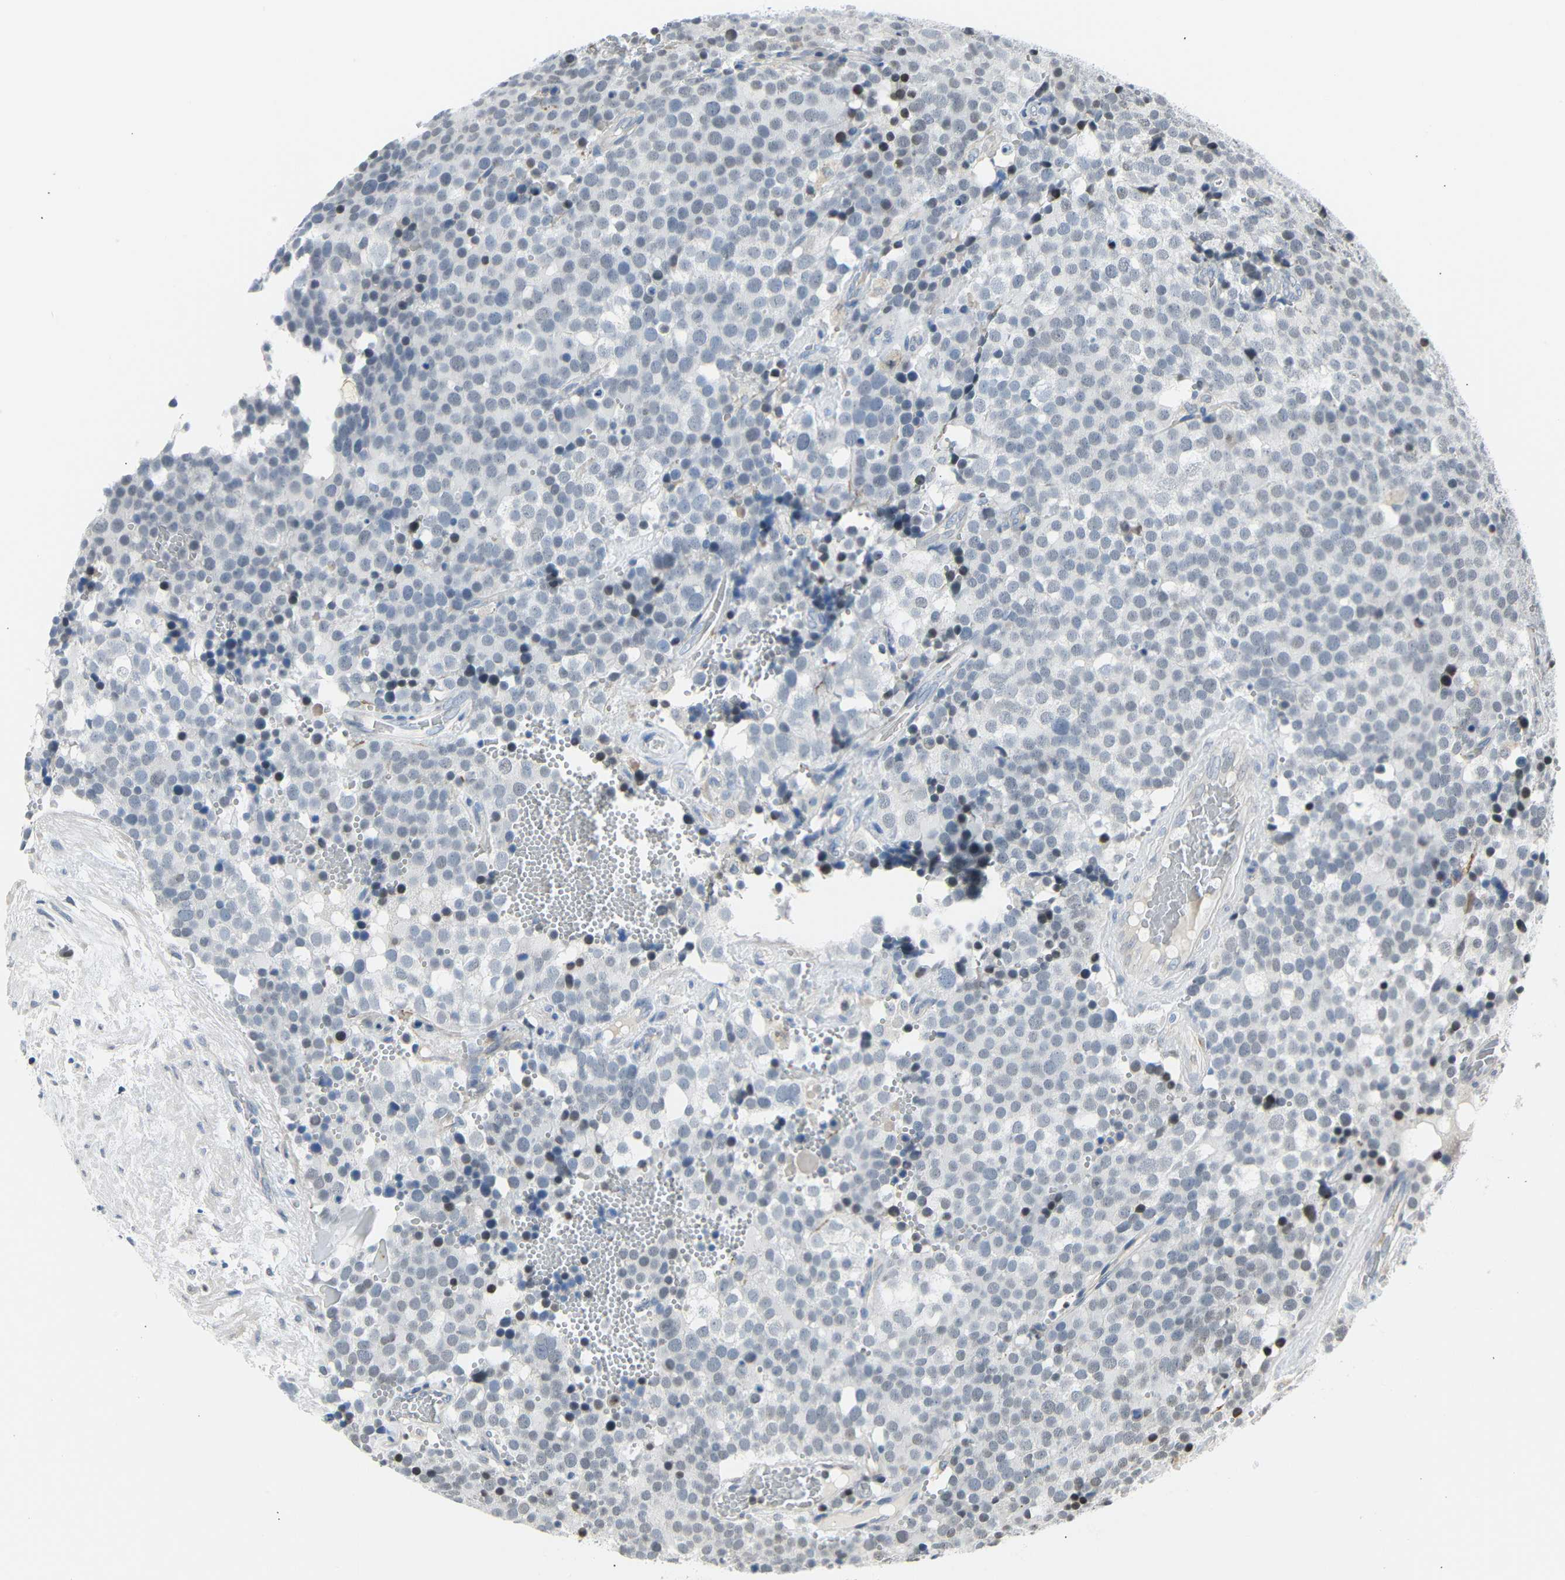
{"staining": {"intensity": "negative", "quantity": "none", "location": "none"}, "tissue": "testis cancer", "cell_type": "Tumor cells", "image_type": "cancer", "snomed": [{"axis": "morphology", "description": "Seminoma, NOS"}, {"axis": "topography", "description": "Testis"}], "caption": "Tumor cells show no significant expression in testis cancer (seminoma).", "gene": "IMPG2", "patient": {"sex": "male", "age": 71}}